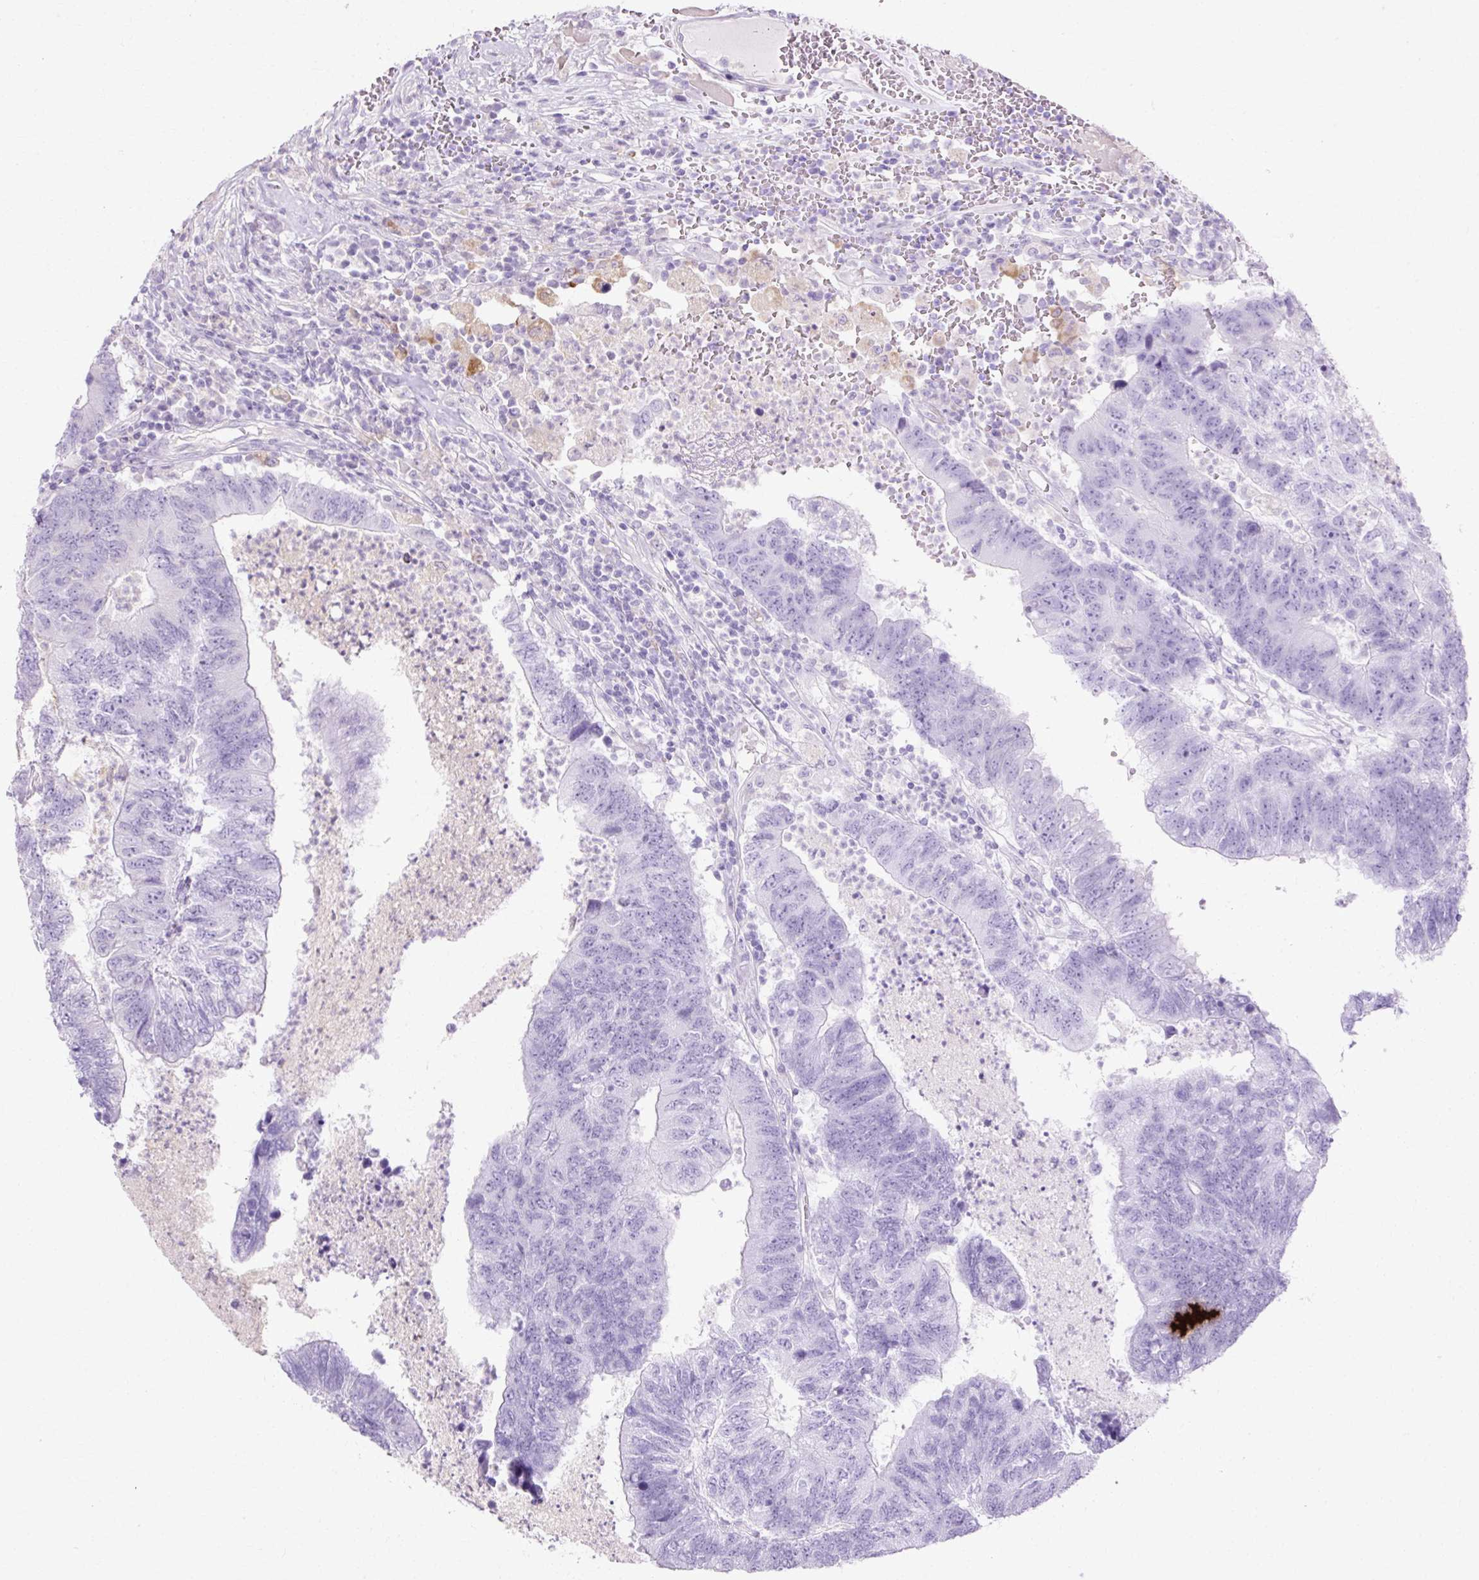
{"staining": {"intensity": "negative", "quantity": "none", "location": "none"}, "tissue": "colorectal cancer", "cell_type": "Tumor cells", "image_type": "cancer", "snomed": [{"axis": "morphology", "description": "Adenocarcinoma, NOS"}, {"axis": "topography", "description": "Colon"}], "caption": "An immunohistochemistry (IHC) photomicrograph of colorectal adenocarcinoma is shown. There is no staining in tumor cells of colorectal adenocarcinoma.", "gene": "HSD11B1", "patient": {"sex": "female", "age": 48}}